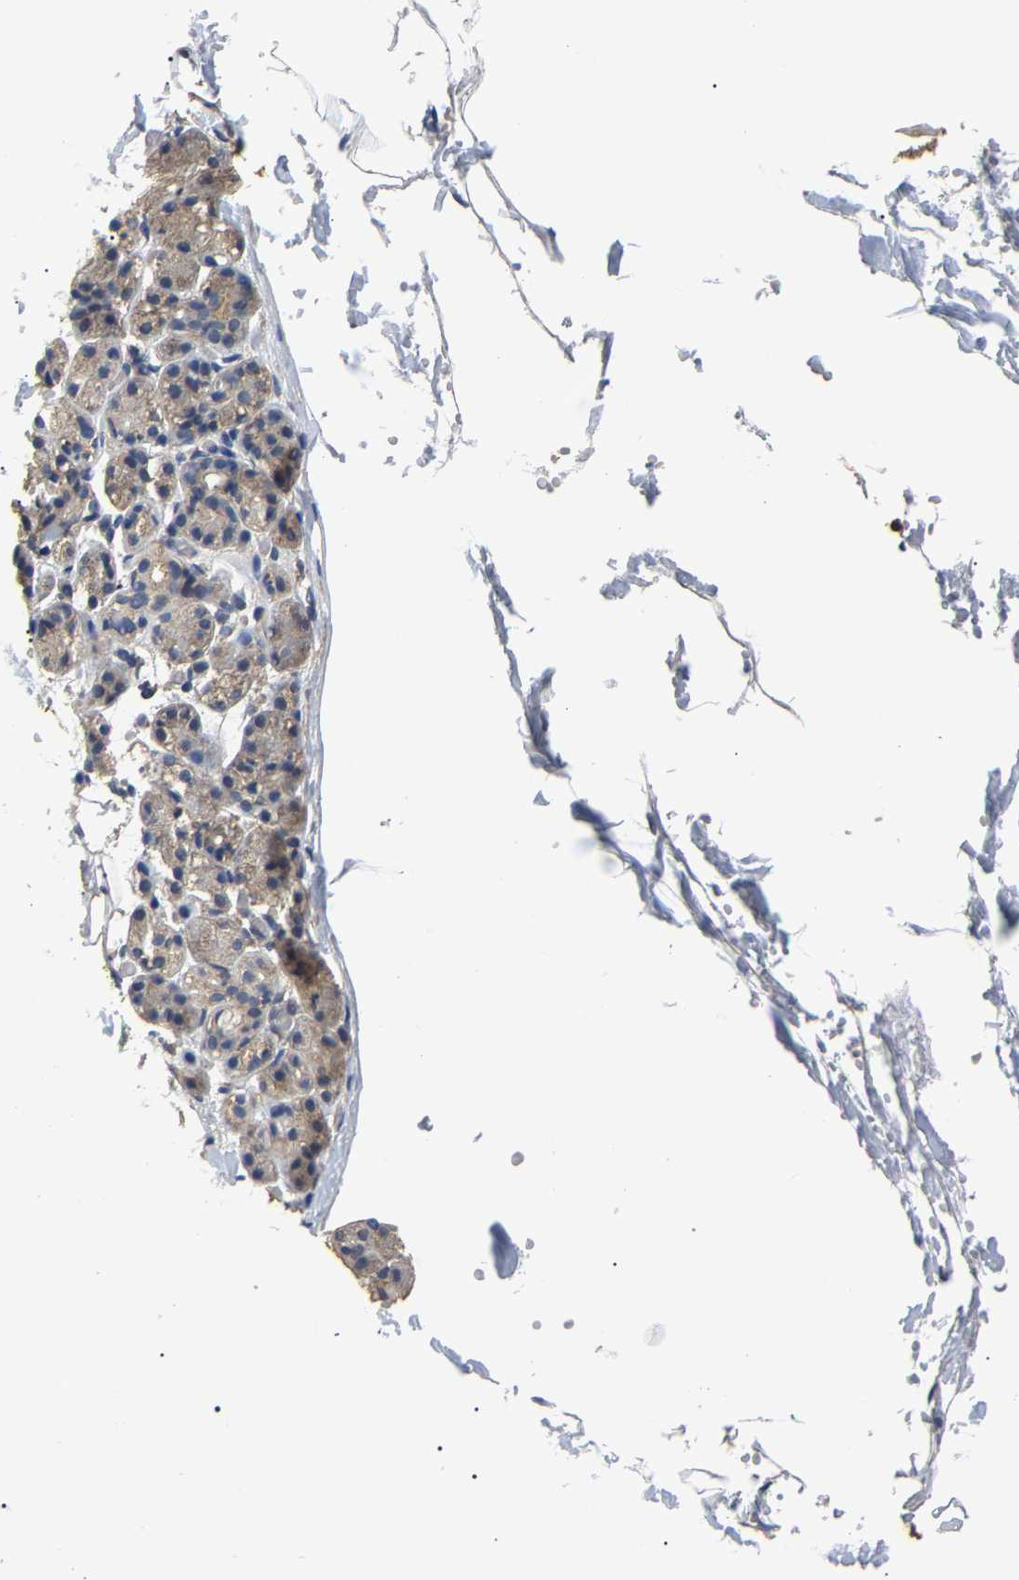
{"staining": {"intensity": "weak", "quantity": "25%-75%", "location": "cytoplasmic/membranous"}, "tissue": "salivary gland", "cell_type": "Glandular cells", "image_type": "normal", "snomed": [{"axis": "morphology", "description": "Normal tissue, NOS"}, {"axis": "topography", "description": "Salivary gland"}], "caption": "Protein expression analysis of benign salivary gland shows weak cytoplasmic/membranous staining in approximately 25%-75% of glandular cells.", "gene": "PSMD8", "patient": {"sex": "male", "age": 63}}